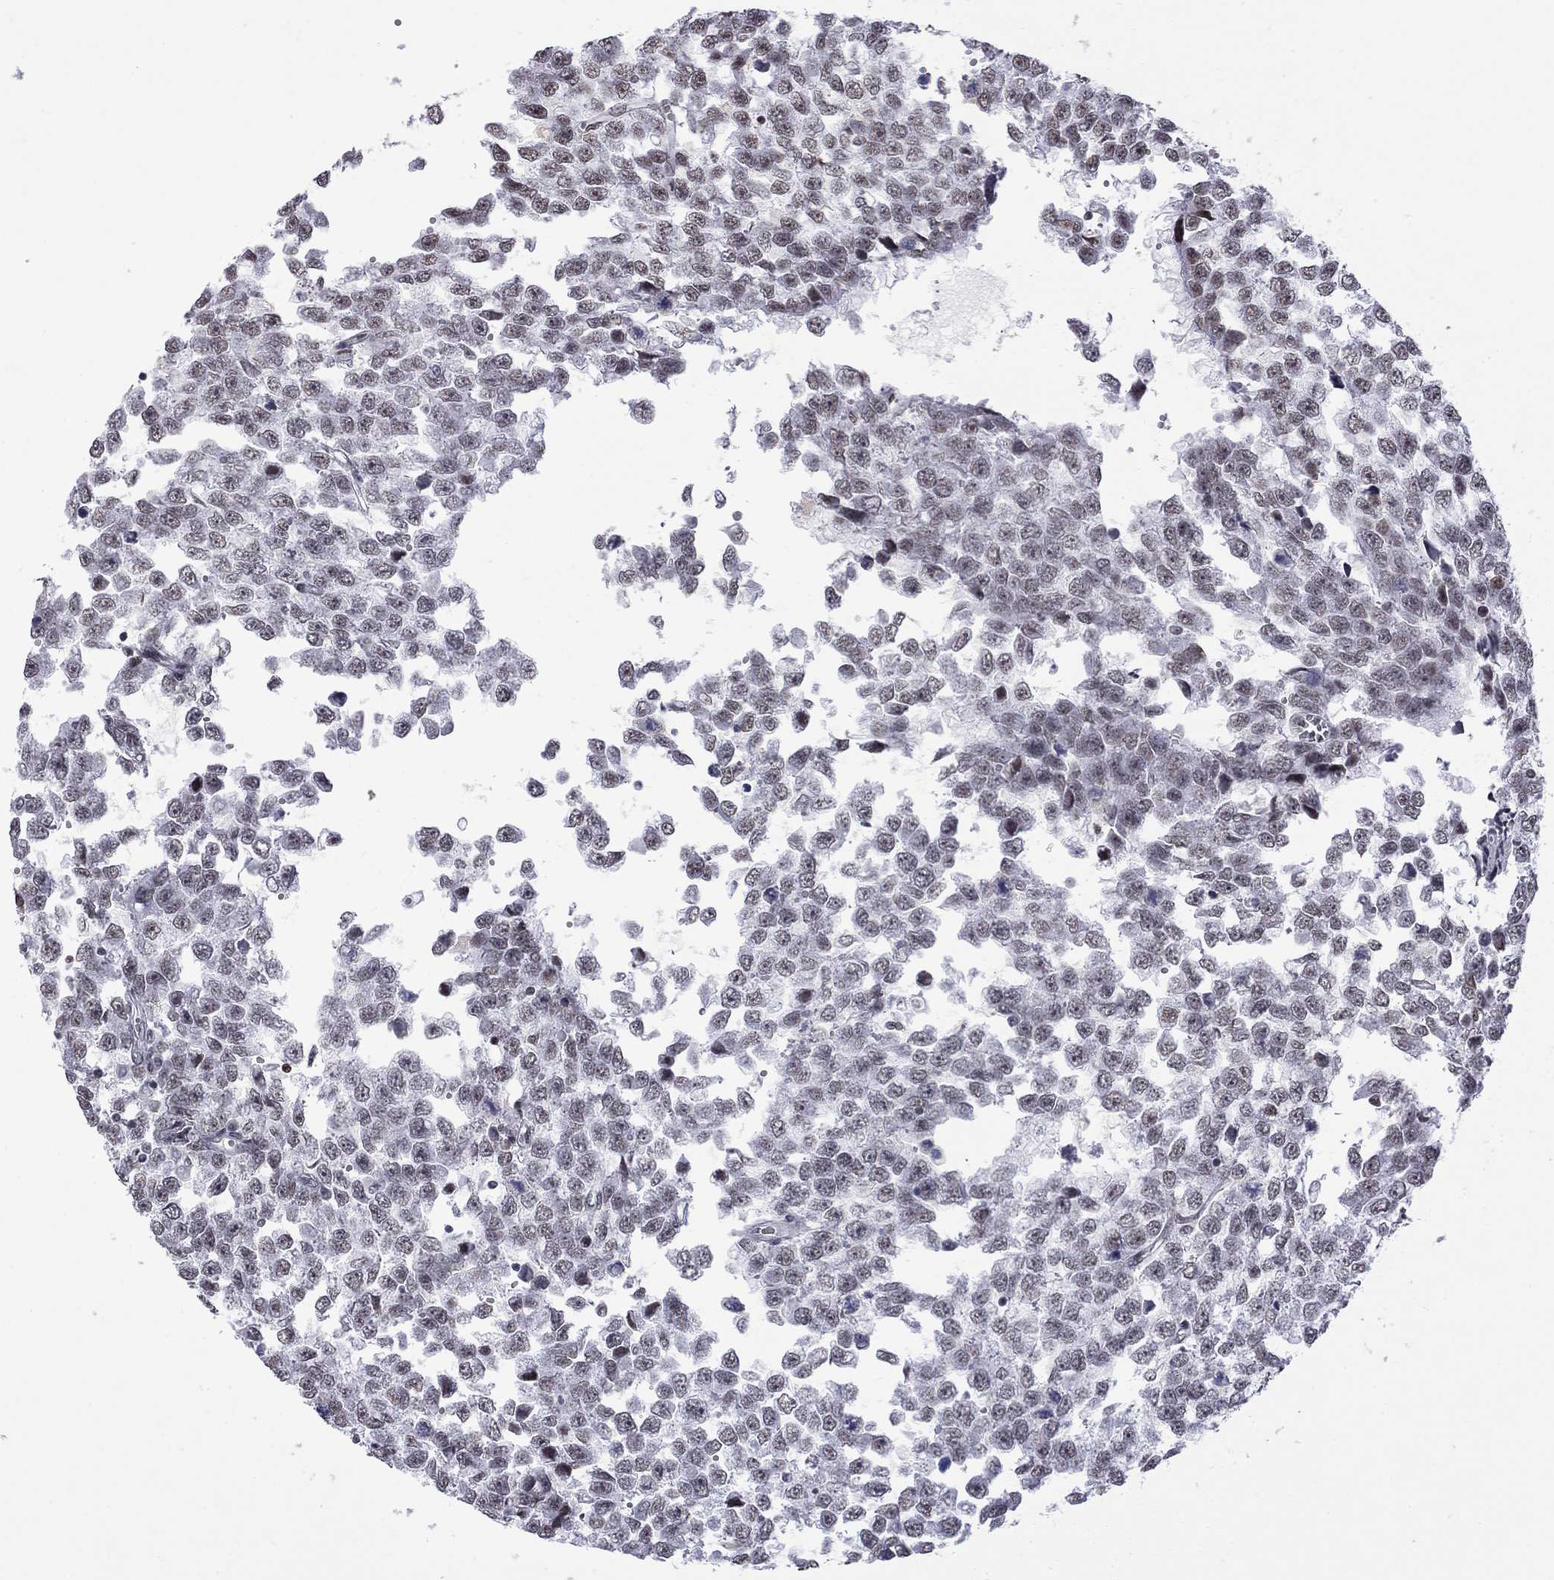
{"staining": {"intensity": "weak", "quantity": "25%-75%", "location": "nuclear"}, "tissue": "testis cancer", "cell_type": "Tumor cells", "image_type": "cancer", "snomed": [{"axis": "morphology", "description": "Normal tissue, NOS"}, {"axis": "morphology", "description": "Seminoma, NOS"}, {"axis": "topography", "description": "Testis"}, {"axis": "topography", "description": "Epididymis"}], "caption": "Seminoma (testis) stained with immunohistochemistry displays weak nuclear expression in about 25%-75% of tumor cells.", "gene": "RFWD3", "patient": {"sex": "male", "age": 34}}